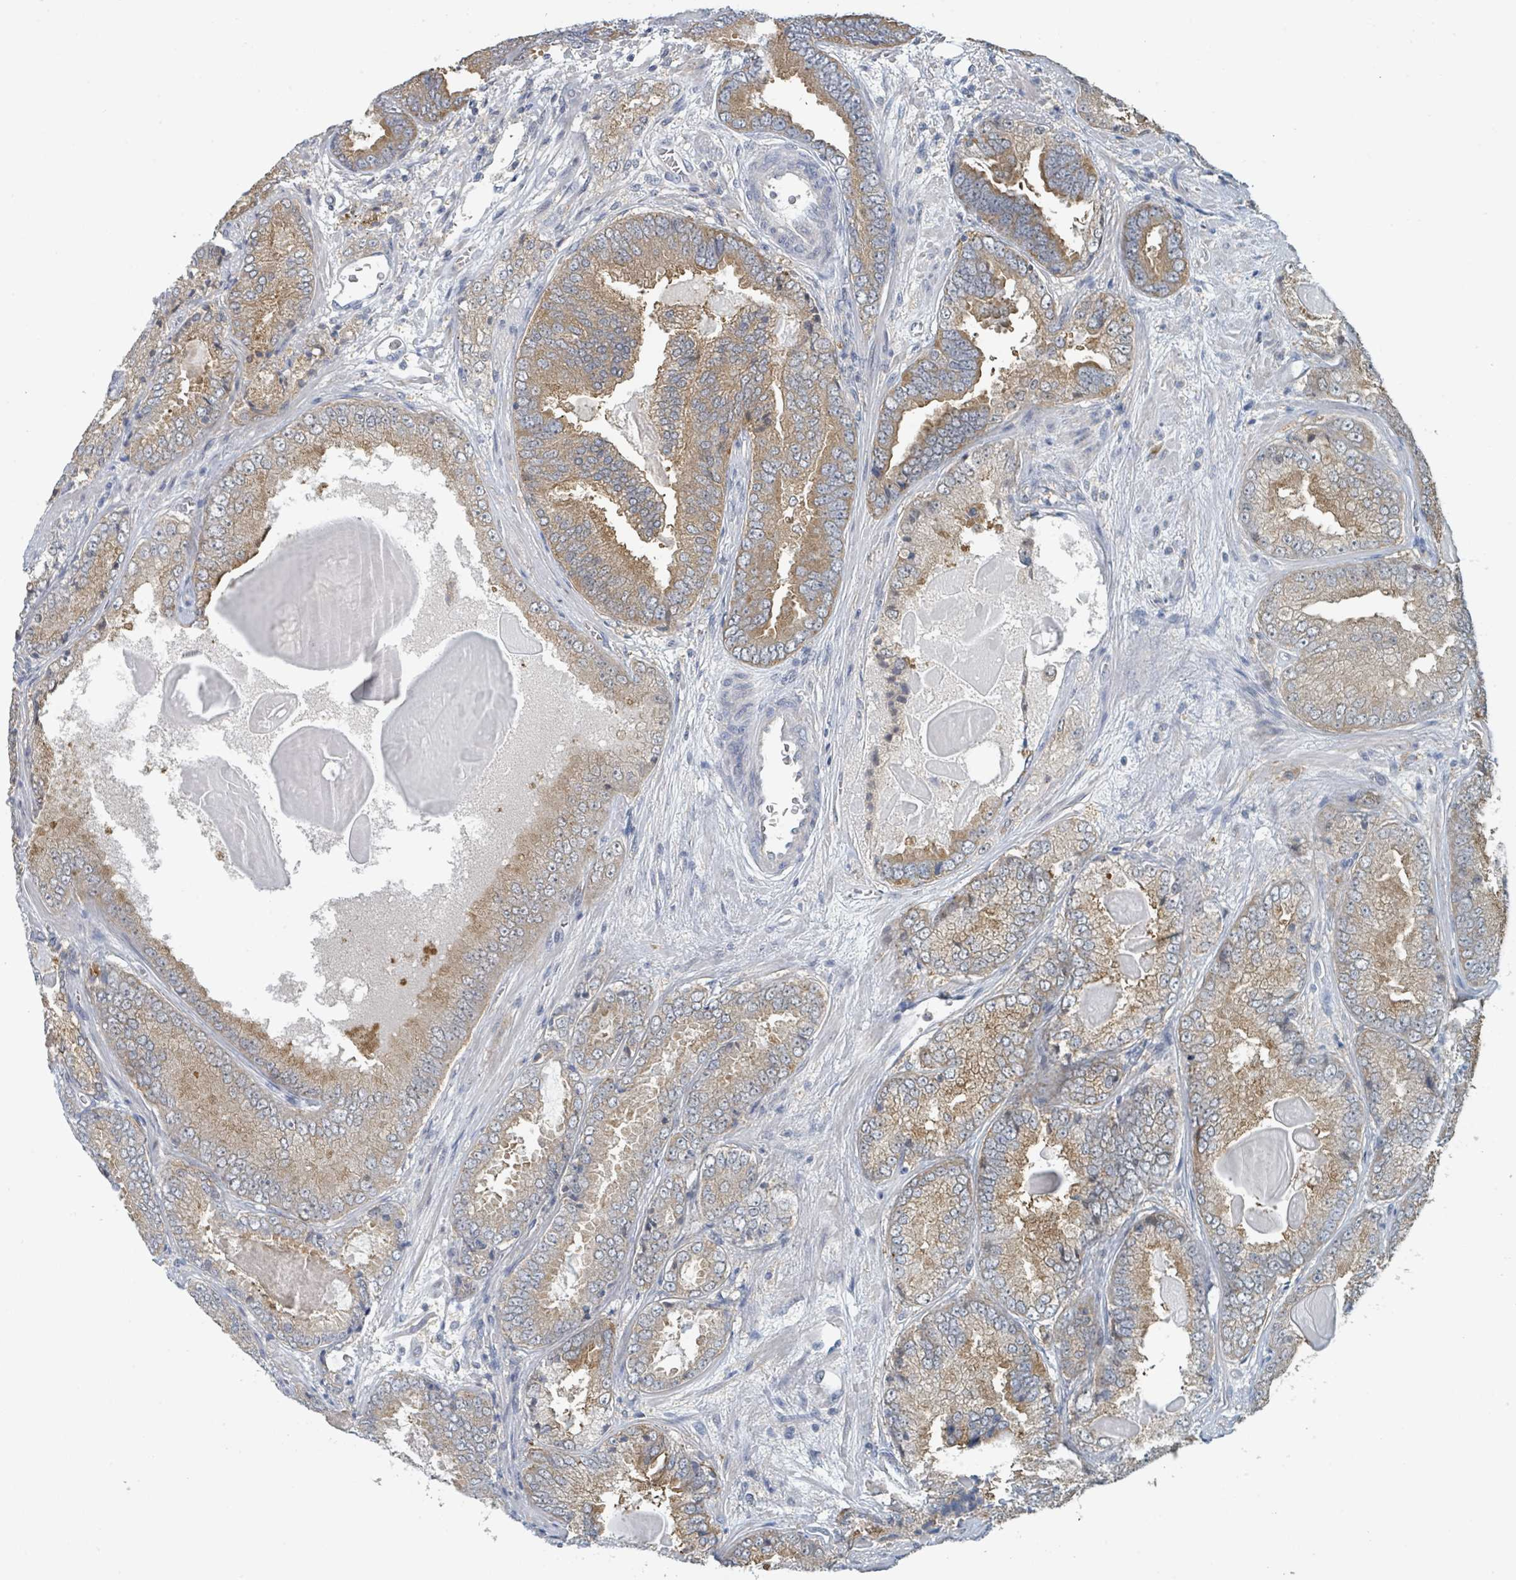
{"staining": {"intensity": "moderate", "quantity": ">75%", "location": "cytoplasmic/membranous"}, "tissue": "prostate cancer", "cell_type": "Tumor cells", "image_type": "cancer", "snomed": [{"axis": "morphology", "description": "Adenocarcinoma, High grade"}, {"axis": "topography", "description": "Prostate"}], "caption": "The histopathology image exhibits staining of prostate adenocarcinoma (high-grade), revealing moderate cytoplasmic/membranous protein positivity (brown color) within tumor cells. The protein of interest is shown in brown color, while the nuclei are stained blue.", "gene": "ANKRD55", "patient": {"sex": "male", "age": 63}}